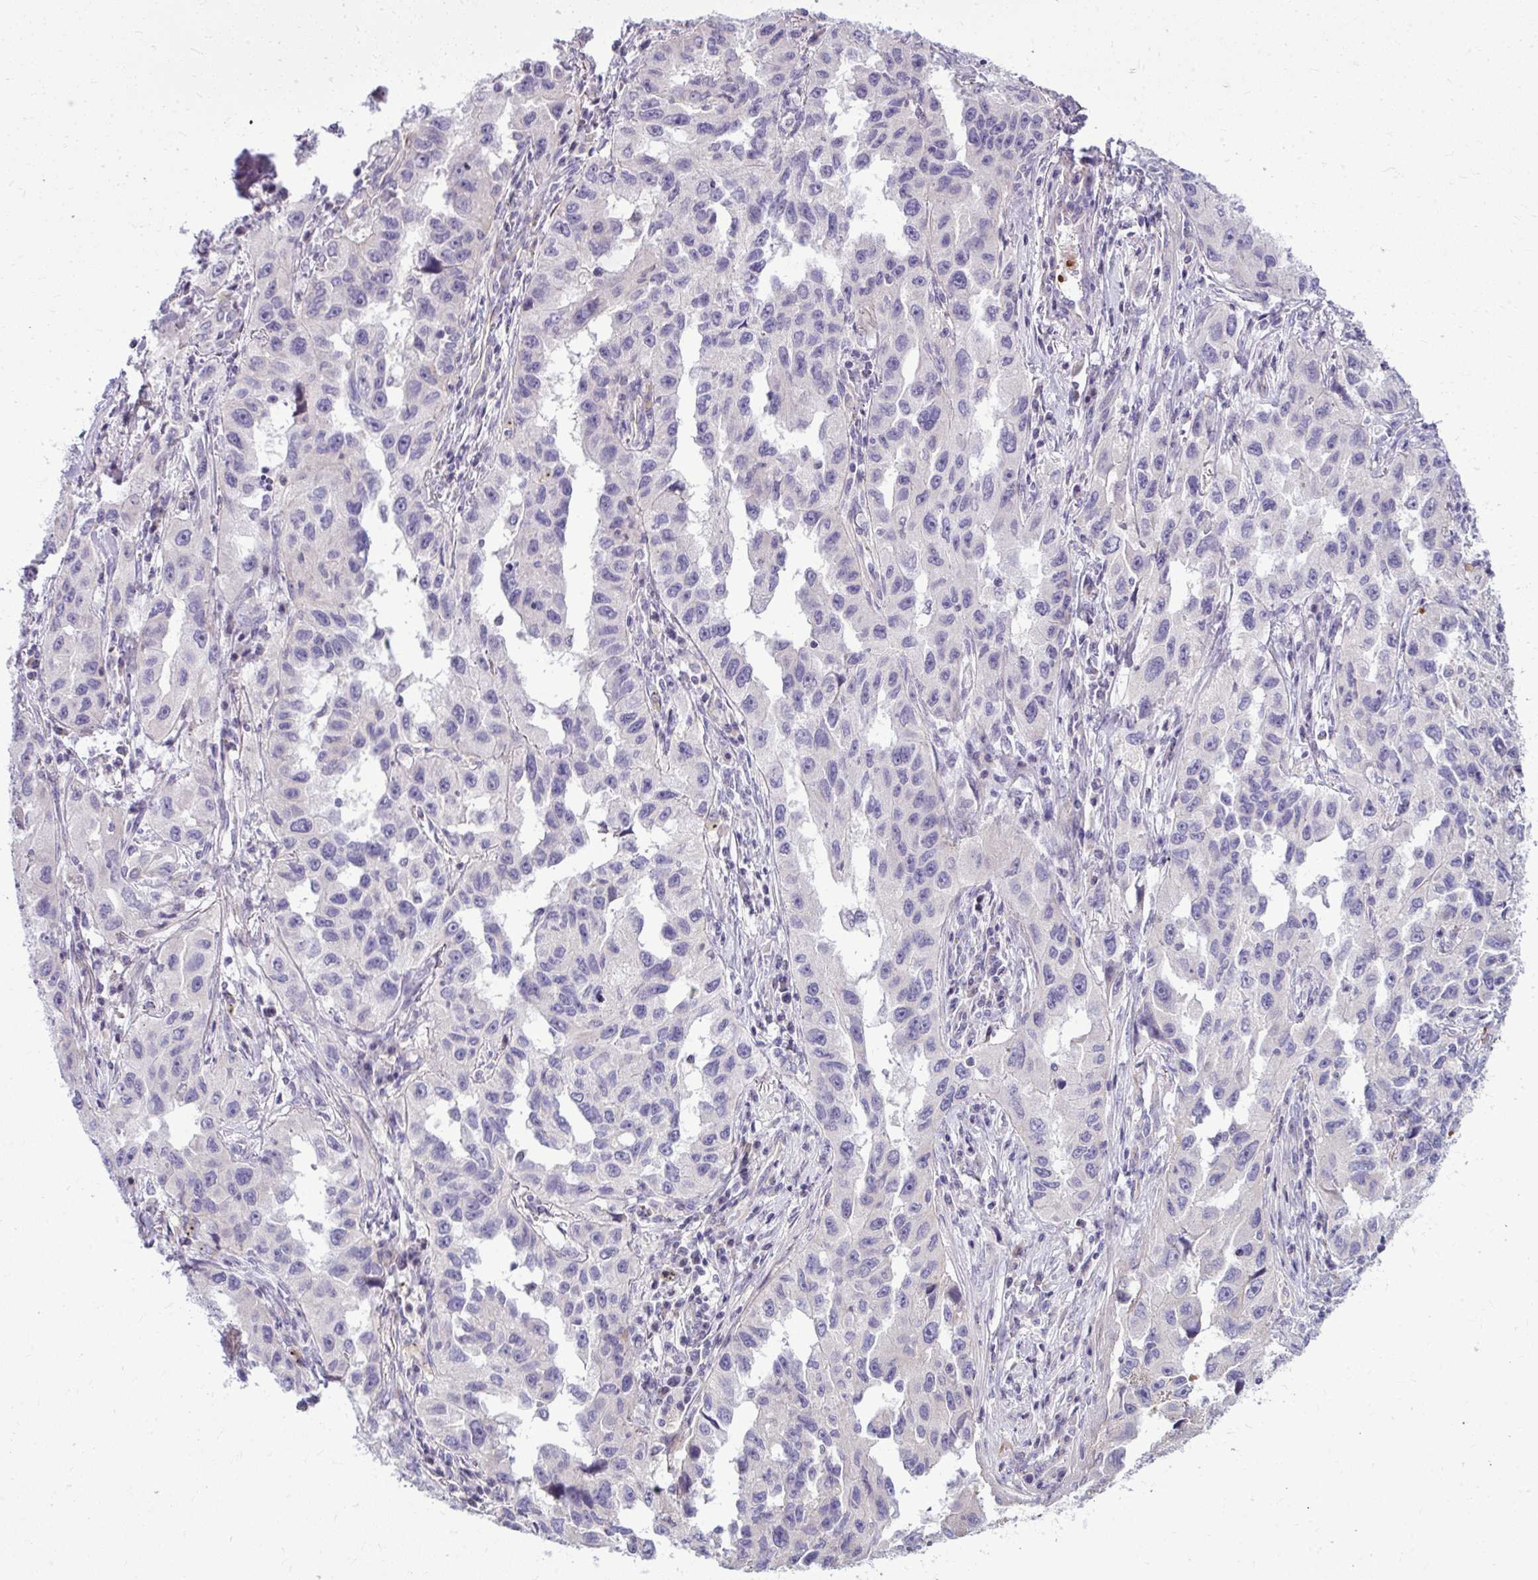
{"staining": {"intensity": "negative", "quantity": "none", "location": "none"}, "tissue": "lung cancer", "cell_type": "Tumor cells", "image_type": "cancer", "snomed": [{"axis": "morphology", "description": "Adenocarcinoma, NOS"}, {"axis": "topography", "description": "Lung"}], "caption": "IHC histopathology image of human lung cancer stained for a protein (brown), which exhibits no staining in tumor cells.", "gene": "SLC14A1", "patient": {"sex": "female", "age": 73}}